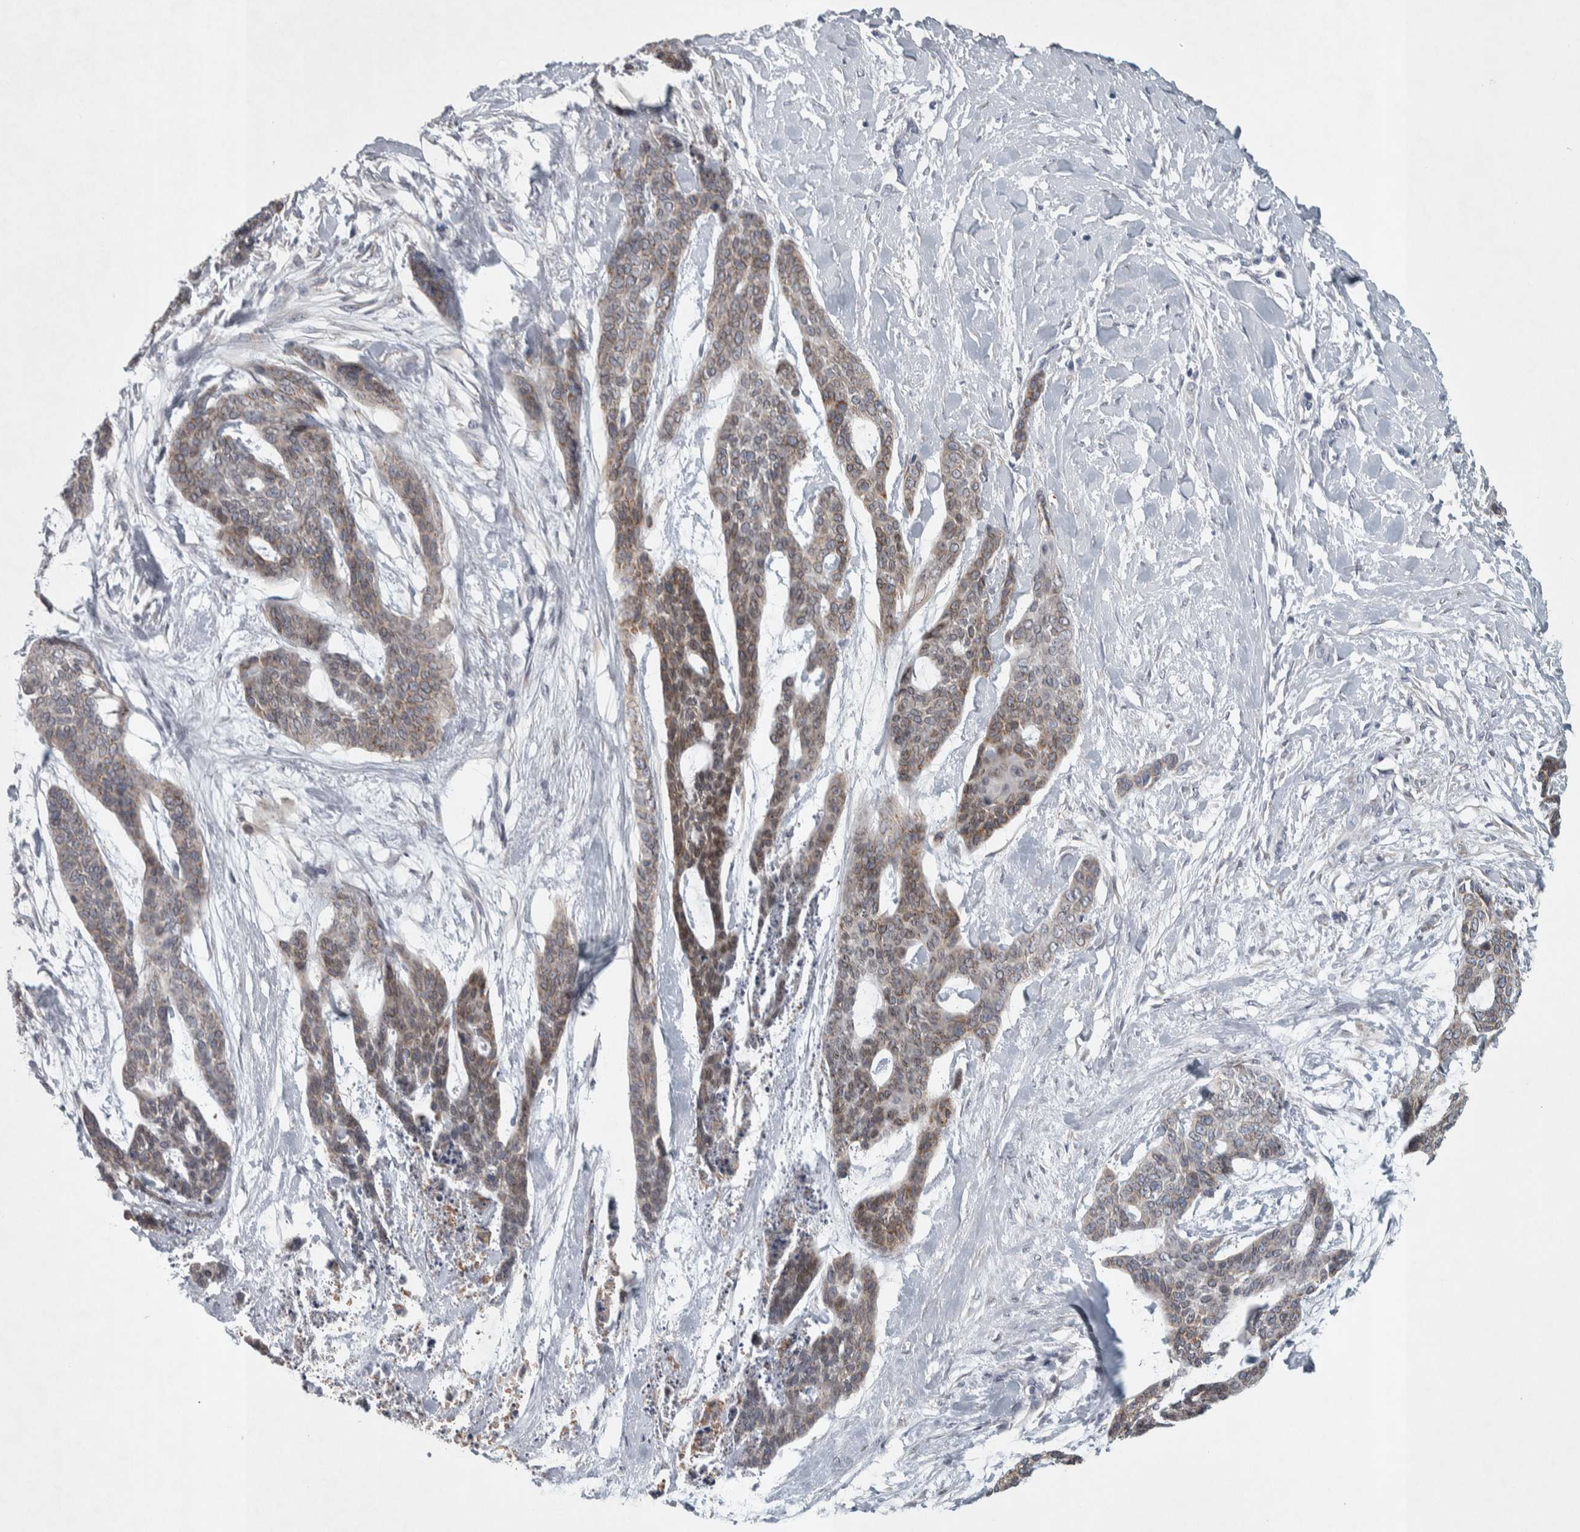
{"staining": {"intensity": "moderate", "quantity": ">75%", "location": "cytoplasmic/membranous"}, "tissue": "skin cancer", "cell_type": "Tumor cells", "image_type": "cancer", "snomed": [{"axis": "morphology", "description": "Basal cell carcinoma"}, {"axis": "topography", "description": "Skin"}], "caption": "This image shows IHC staining of human skin cancer, with medium moderate cytoplasmic/membranous staining in about >75% of tumor cells.", "gene": "SIGMAR1", "patient": {"sex": "female", "age": 64}}